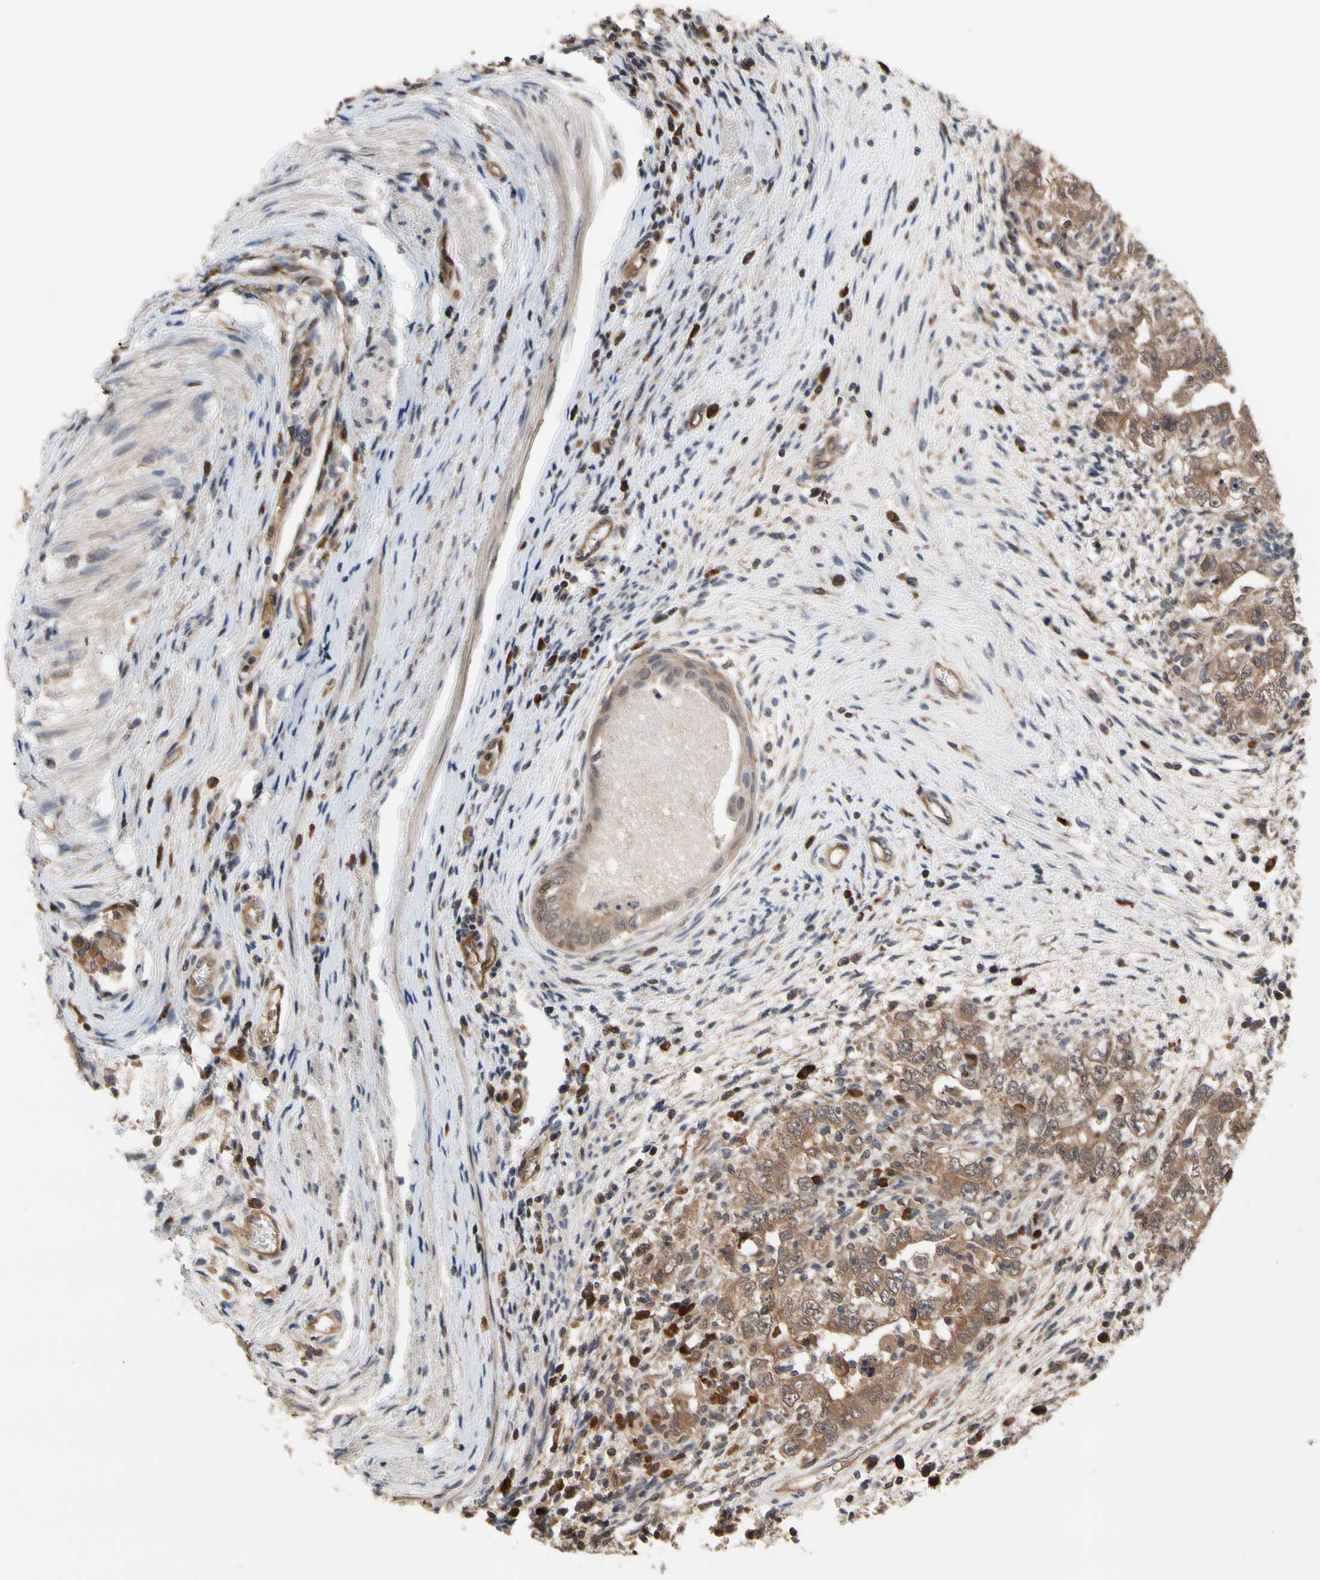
{"staining": {"intensity": "moderate", "quantity": ">75%", "location": "cytoplasmic/membranous"}, "tissue": "testis cancer", "cell_type": "Tumor cells", "image_type": "cancer", "snomed": [{"axis": "morphology", "description": "Carcinoma, Embryonal, NOS"}, {"axis": "topography", "description": "Testis"}], "caption": "A brown stain highlights moderate cytoplasmic/membranous positivity of a protein in testis embryonal carcinoma tumor cells.", "gene": "CYTIP", "patient": {"sex": "male", "age": 26}}